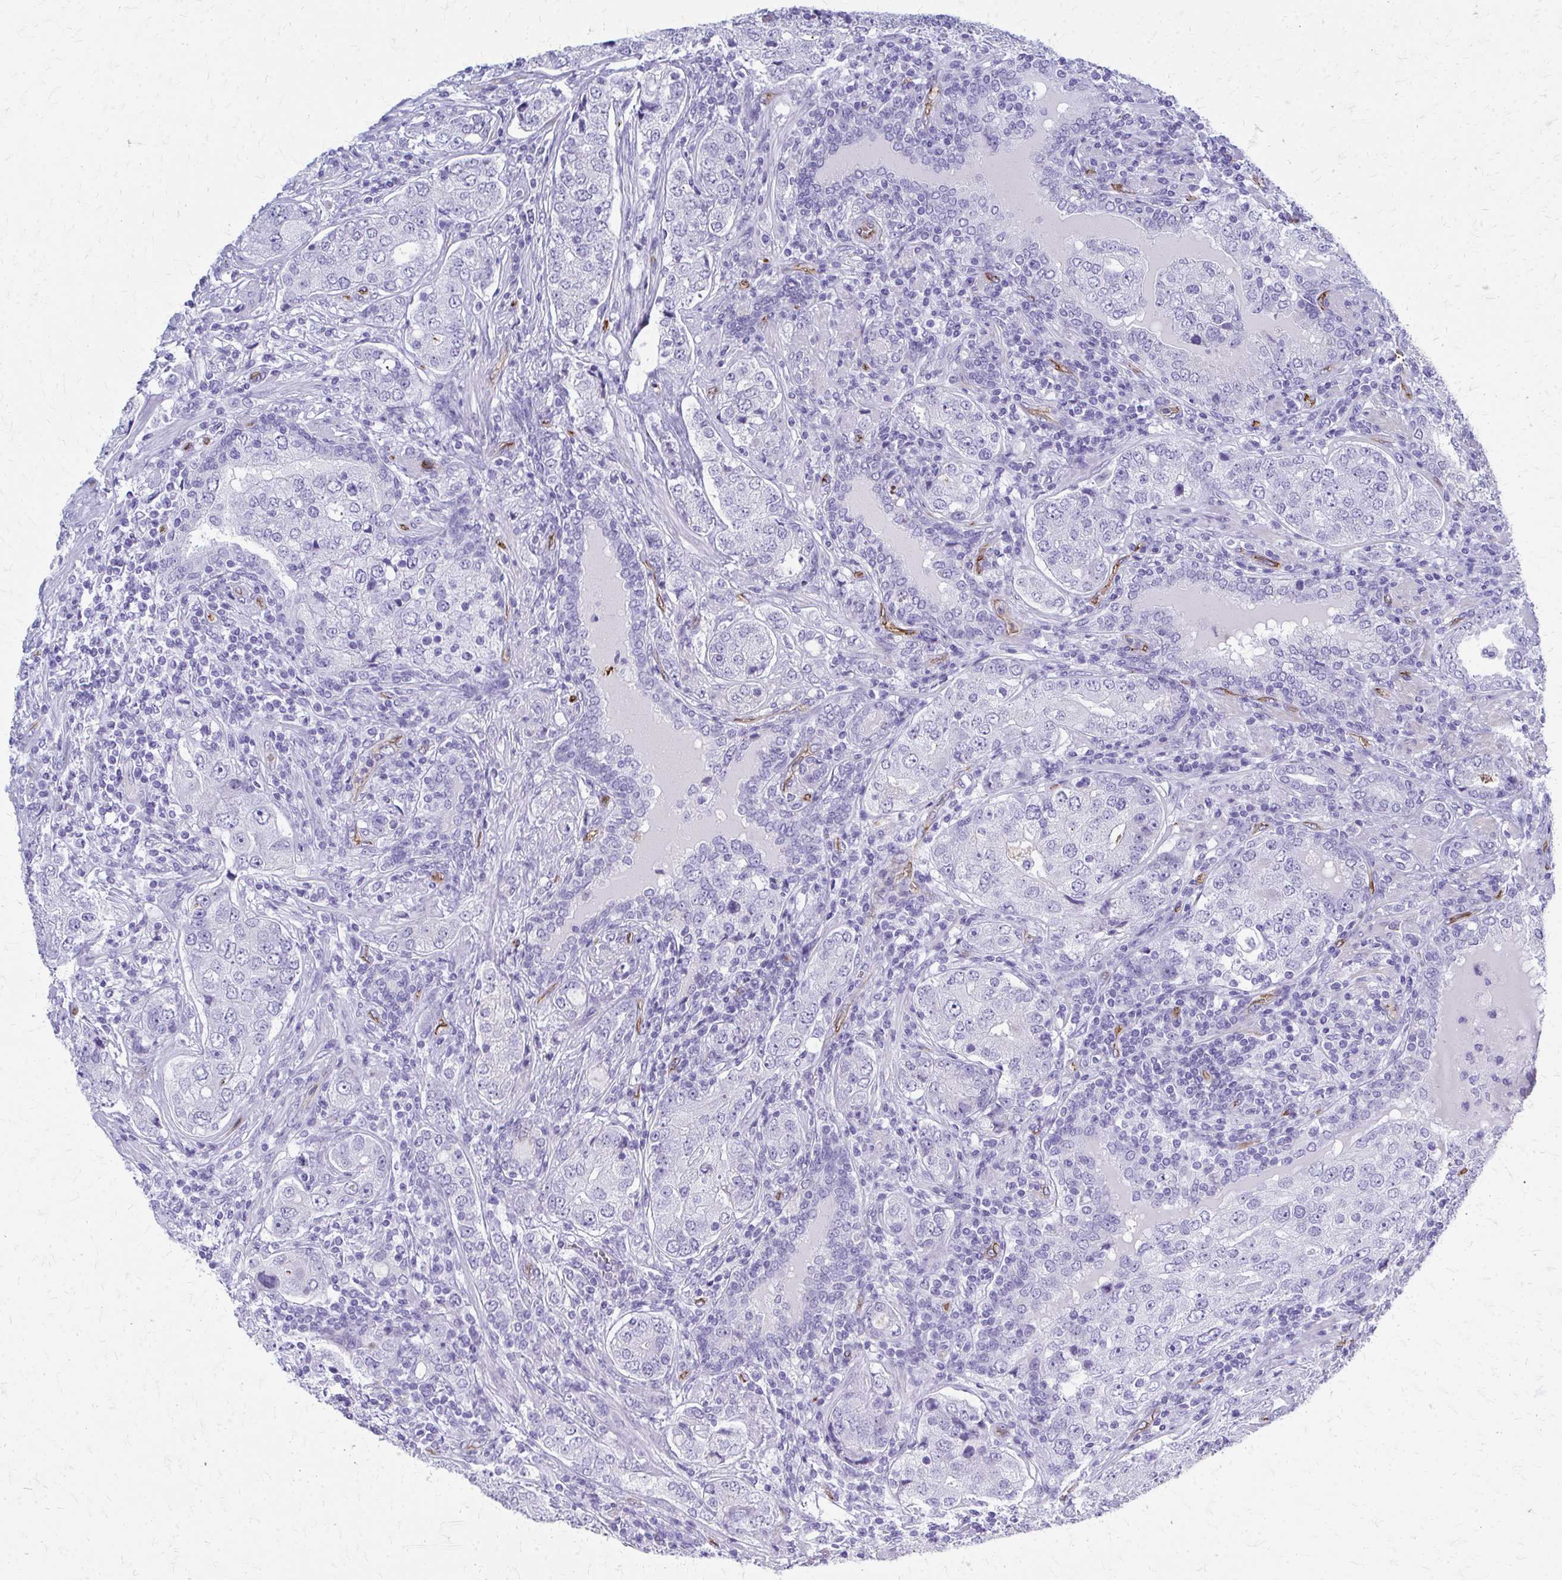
{"staining": {"intensity": "negative", "quantity": "none", "location": "none"}, "tissue": "prostate cancer", "cell_type": "Tumor cells", "image_type": "cancer", "snomed": [{"axis": "morphology", "description": "Adenocarcinoma, High grade"}, {"axis": "topography", "description": "Prostate"}], "caption": "Immunohistochemical staining of human high-grade adenocarcinoma (prostate) shows no significant staining in tumor cells.", "gene": "TPSG1", "patient": {"sex": "male", "age": 60}}